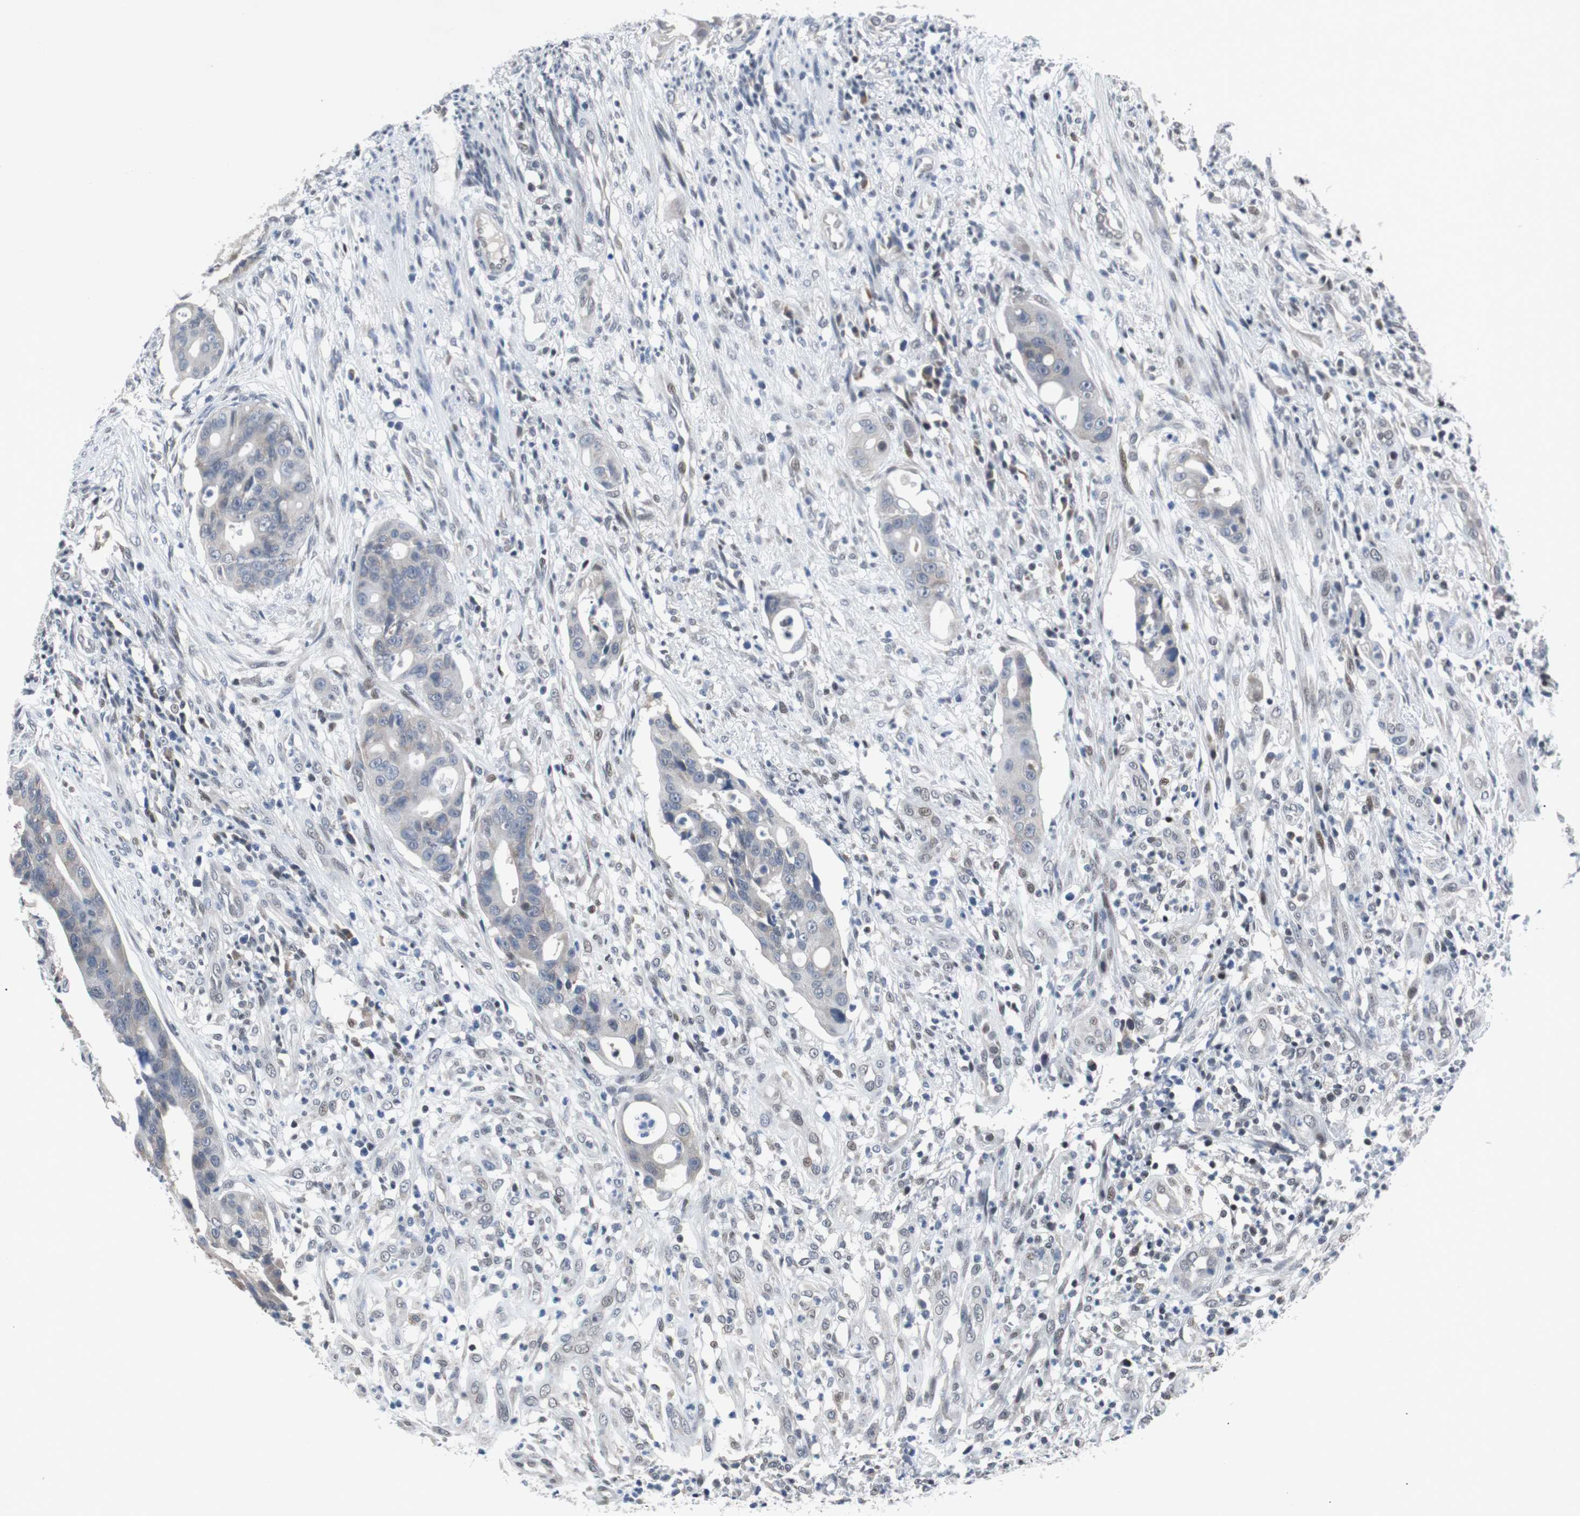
{"staining": {"intensity": "weak", "quantity": "<25%", "location": "cytoplasmic/membranous"}, "tissue": "colorectal cancer", "cell_type": "Tumor cells", "image_type": "cancer", "snomed": [{"axis": "morphology", "description": "Adenocarcinoma, NOS"}, {"axis": "topography", "description": "Colon"}], "caption": "Immunohistochemistry (IHC) image of neoplastic tissue: colorectal cancer stained with DAB (3,3'-diaminobenzidine) demonstrates no significant protein expression in tumor cells.", "gene": "TP63", "patient": {"sex": "female", "age": 57}}